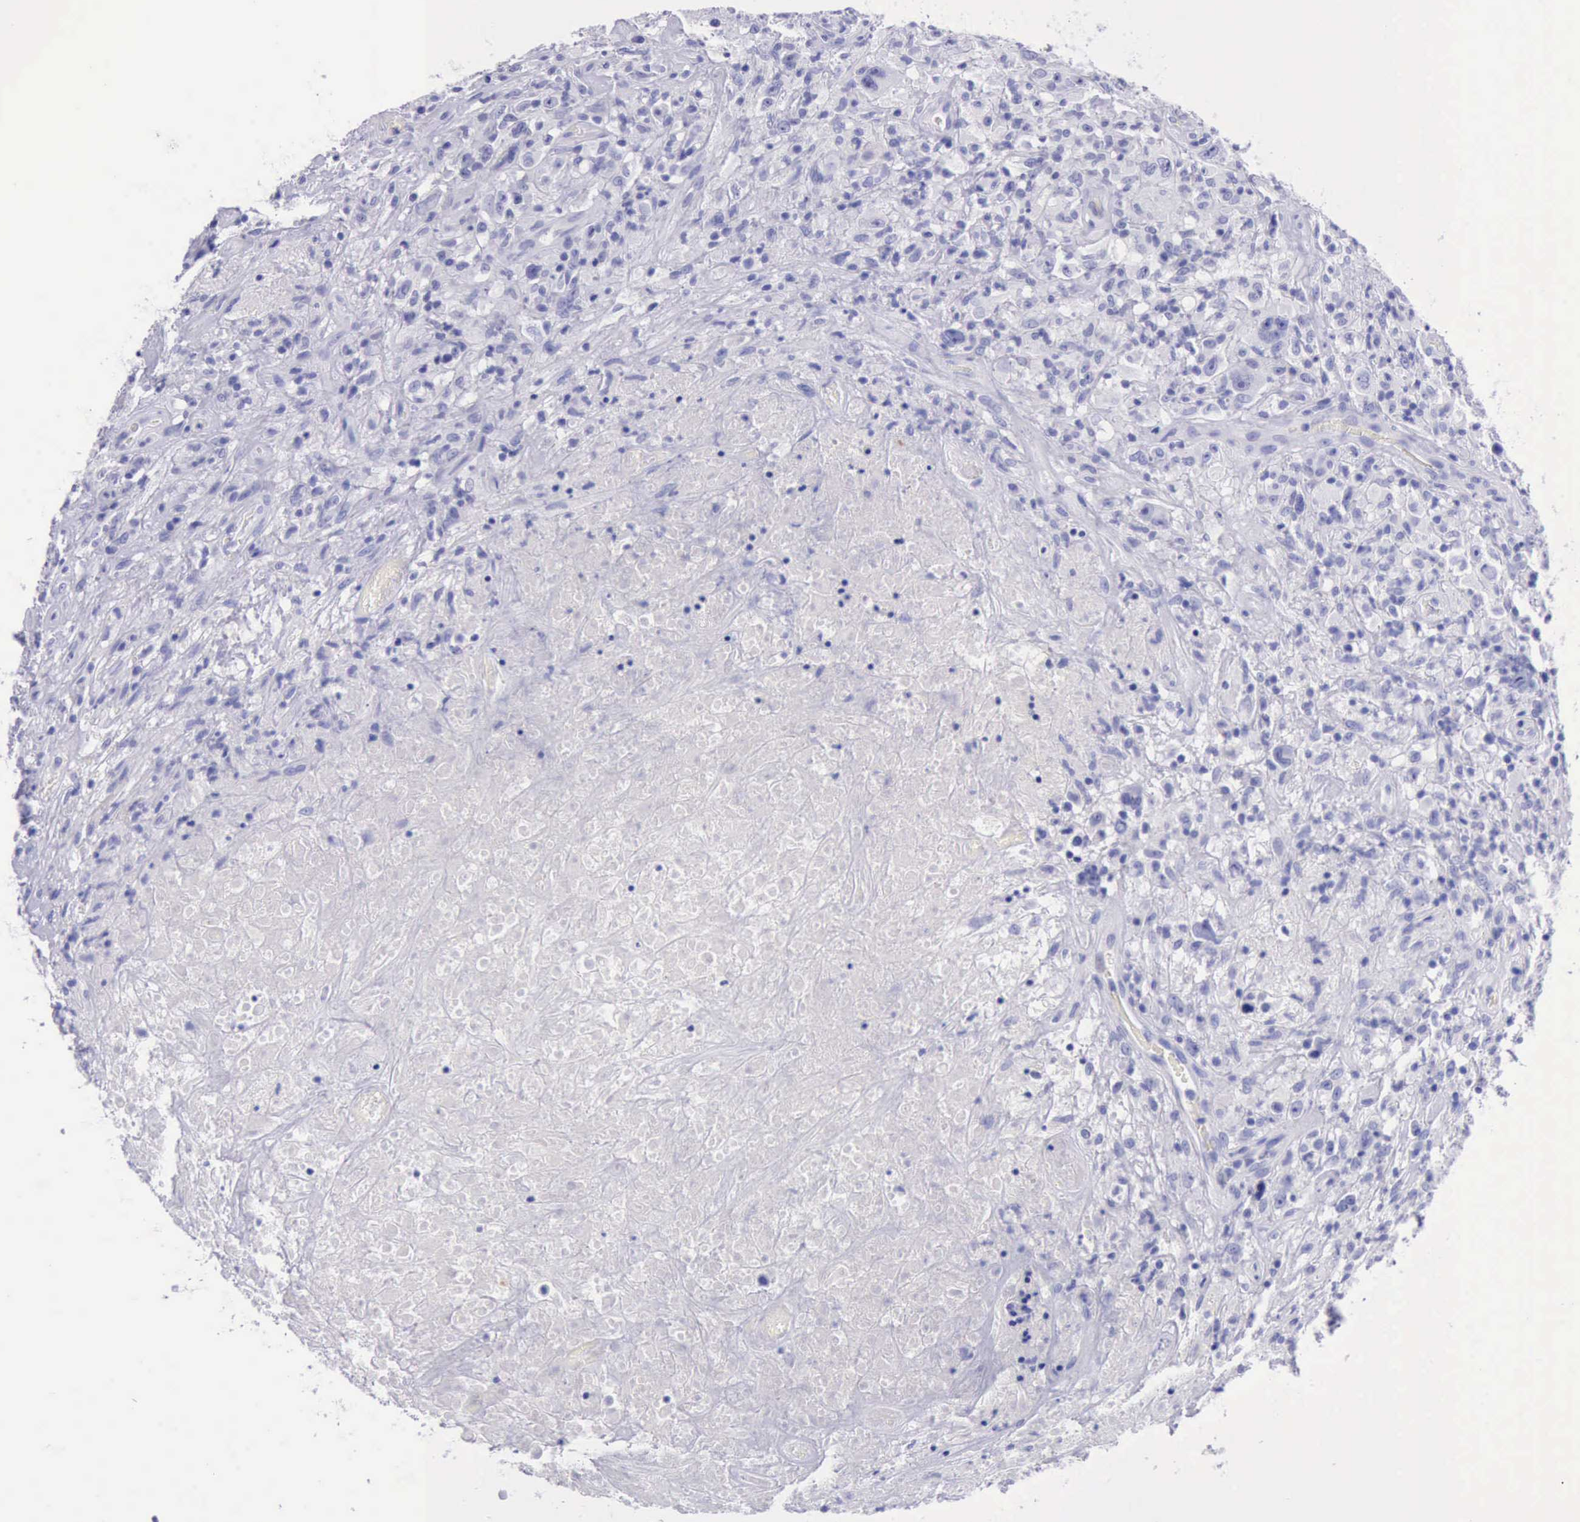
{"staining": {"intensity": "negative", "quantity": "none", "location": "none"}, "tissue": "lymphoma", "cell_type": "Tumor cells", "image_type": "cancer", "snomed": [{"axis": "morphology", "description": "Hodgkin's disease, NOS"}, {"axis": "topography", "description": "Lymph node"}], "caption": "There is no significant positivity in tumor cells of lymphoma.", "gene": "KRT8", "patient": {"sex": "male", "age": 46}}